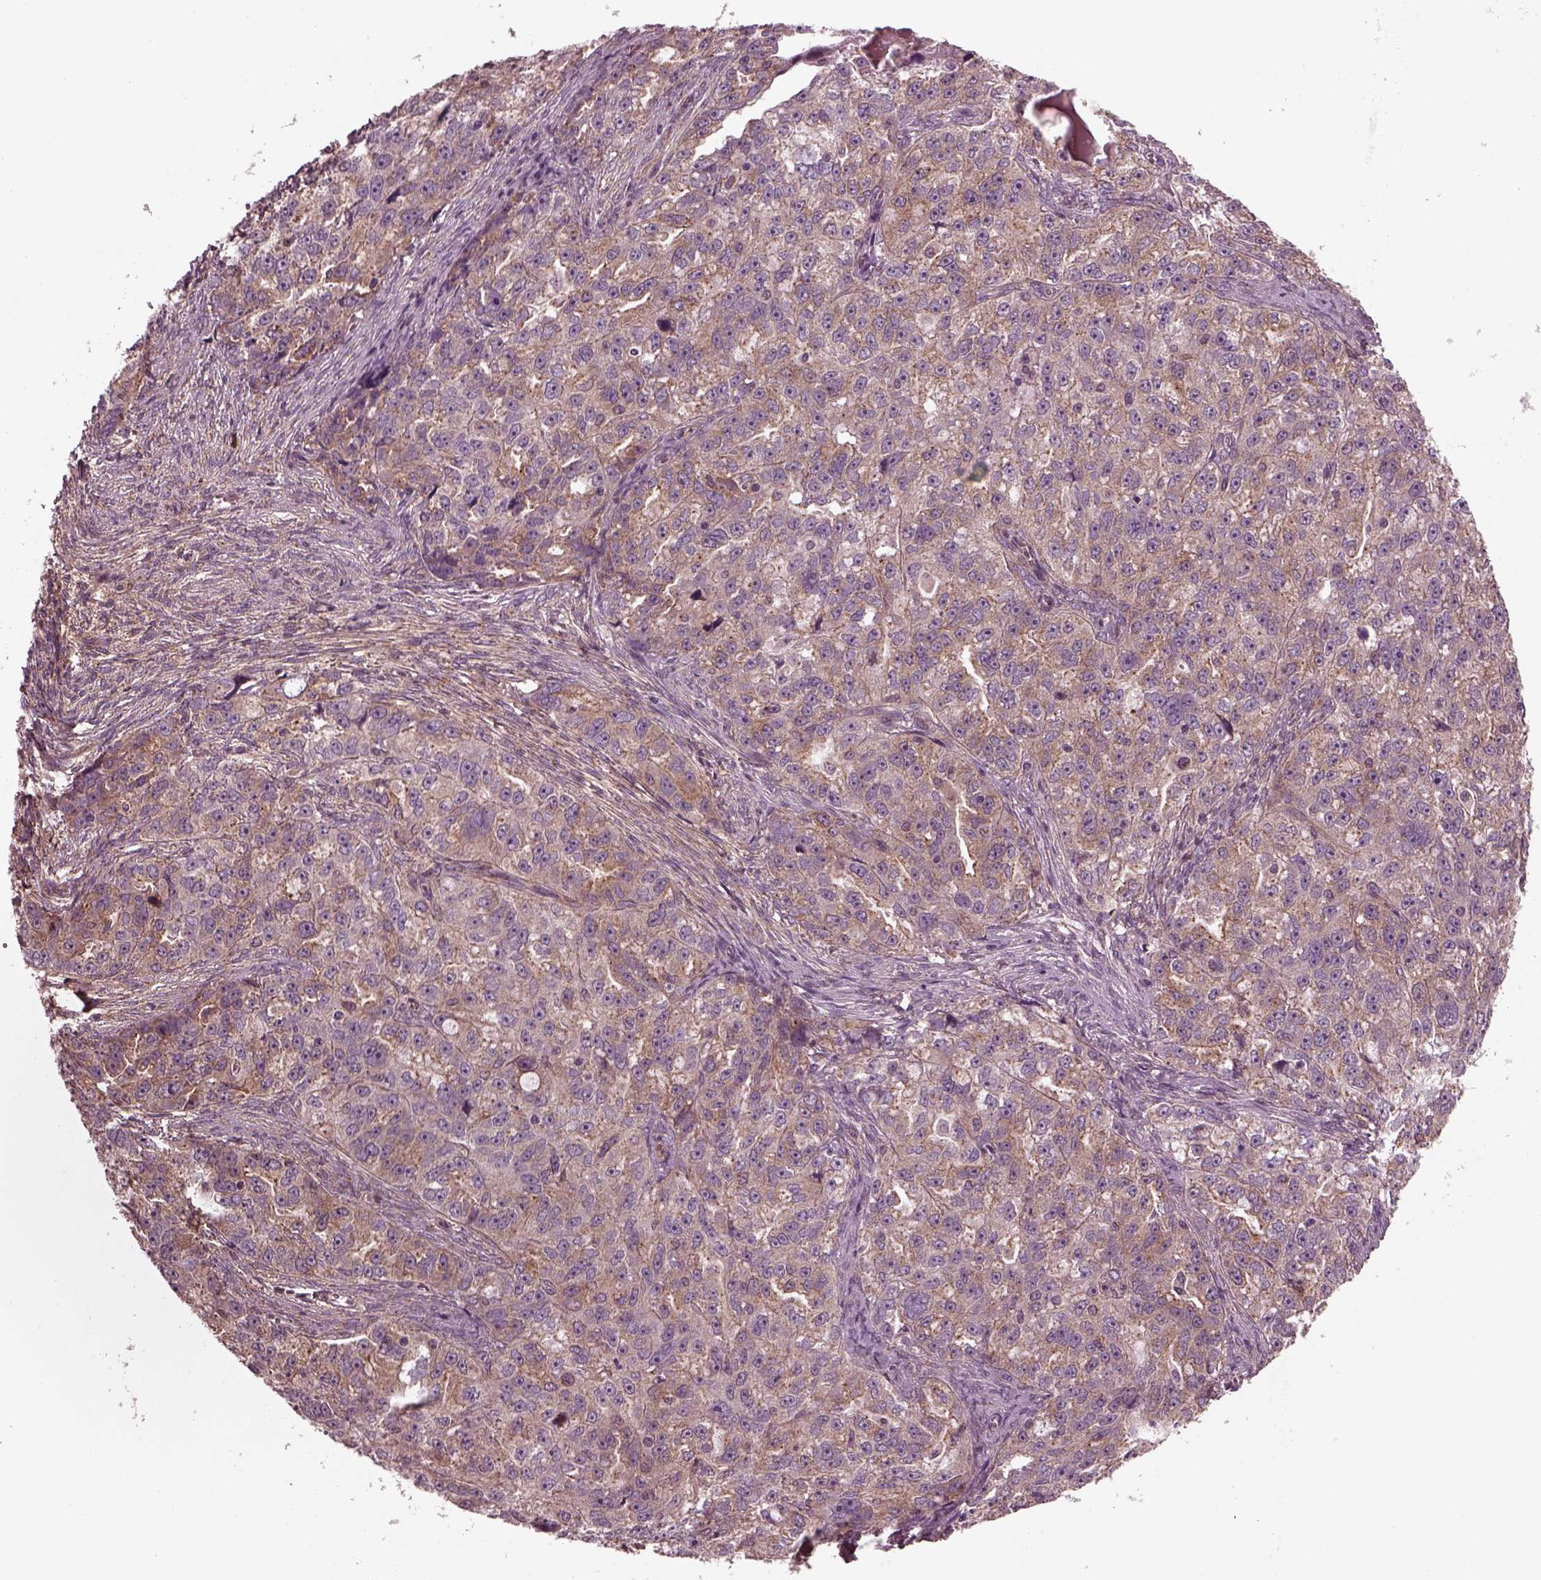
{"staining": {"intensity": "moderate", "quantity": ">75%", "location": "cytoplasmic/membranous"}, "tissue": "ovarian cancer", "cell_type": "Tumor cells", "image_type": "cancer", "snomed": [{"axis": "morphology", "description": "Cystadenocarcinoma, serous, NOS"}, {"axis": "topography", "description": "Ovary"}], "caption": "A brown stain highlights moderate cytoplasmic/membranous expression of a protein in ovarian cancer (serous cystadenocarcinoma) tumor cells.", "gene": "TUBG1", "patient": {"sex": "female", "age": 51}}